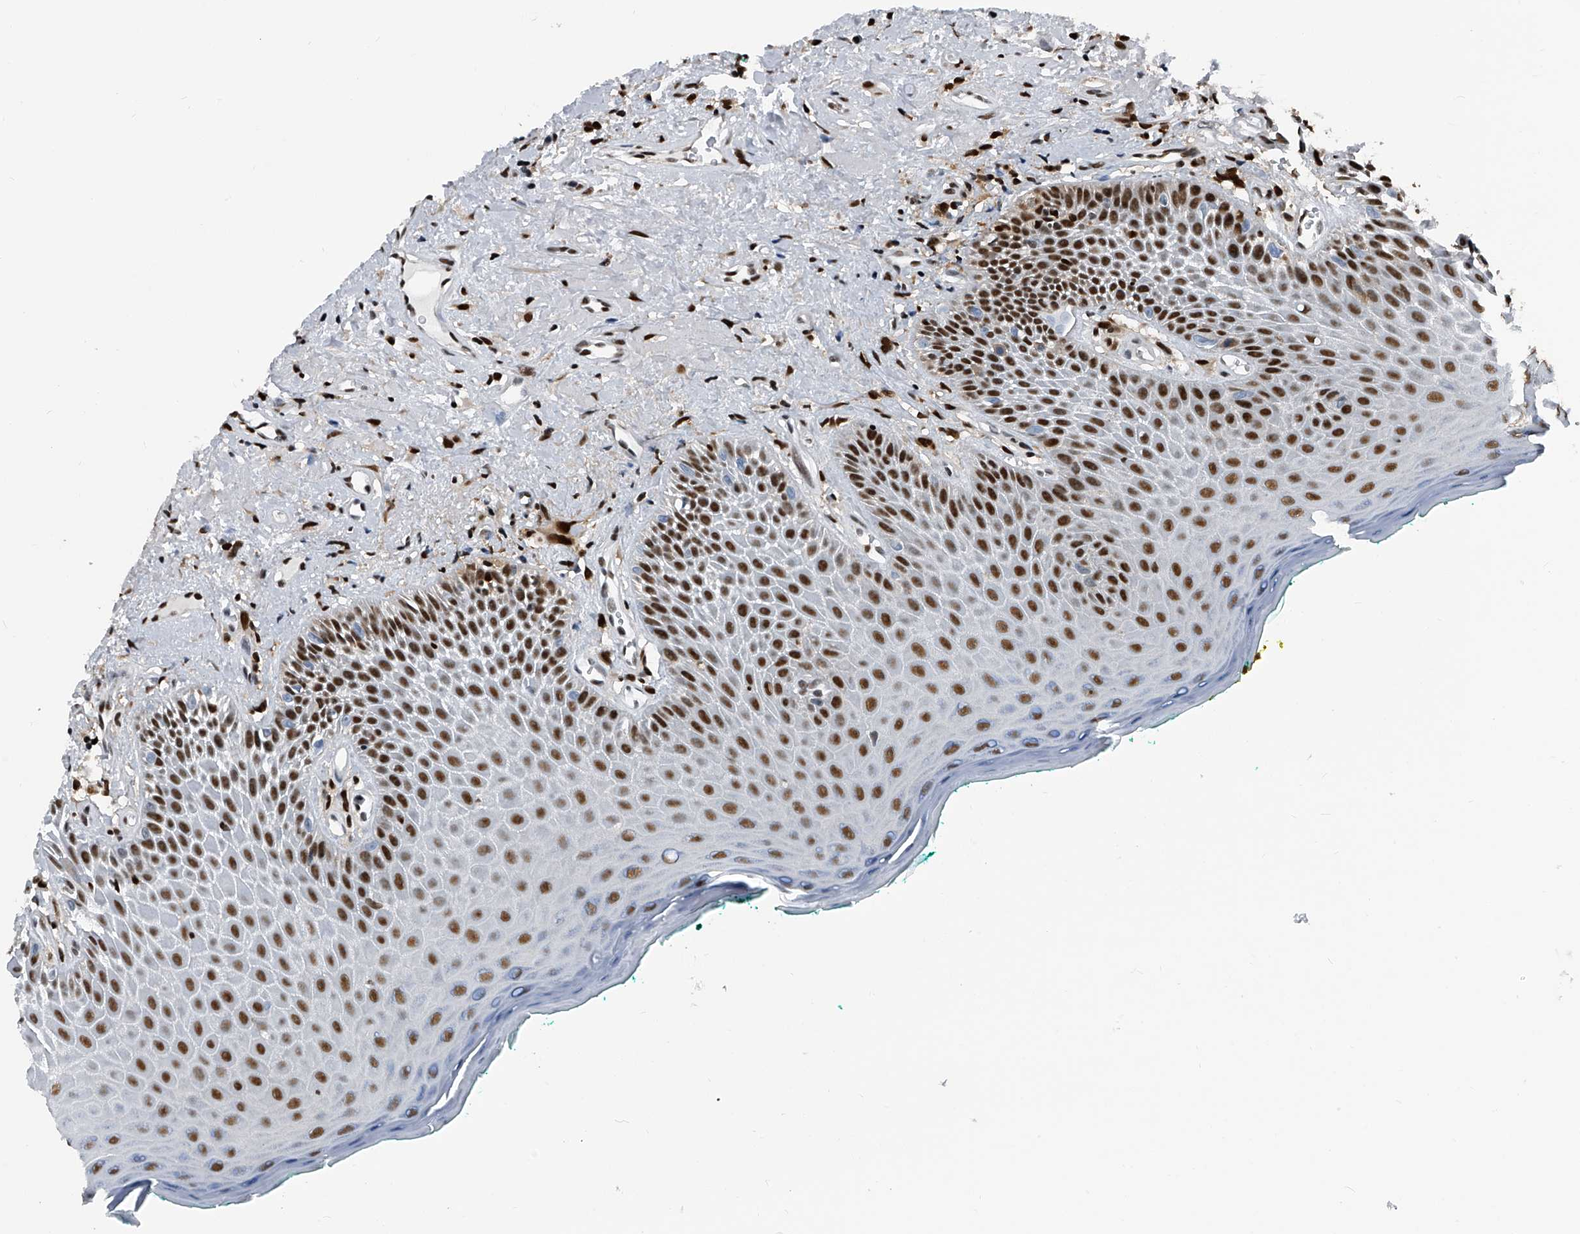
{"staining": {"intensity": "moderate", "quantity": ">75%", "location": "cytoplasmic/membranous"}, "tissue": "oral mucosa", "cell_type": "Squamous epithelial cells", "image_type": "normal", "snomed": [{"axis": "morphology", "description": "Normal tissue, NOS"}, {"axis": "topography", "description": "Oral tissue"}], "caption": "Protein analysis of benign oral mucosa exhibits moderate cytoplasmic/membranous staining in approximately >75% of squamous epithelial cells. The staining was performed using DAB, with brown indicating positive protein expression. Nuclei are stained blue with hematoxylin.", "gene": "FKBP5", "patient": {"sex": "female", "age": 70}}